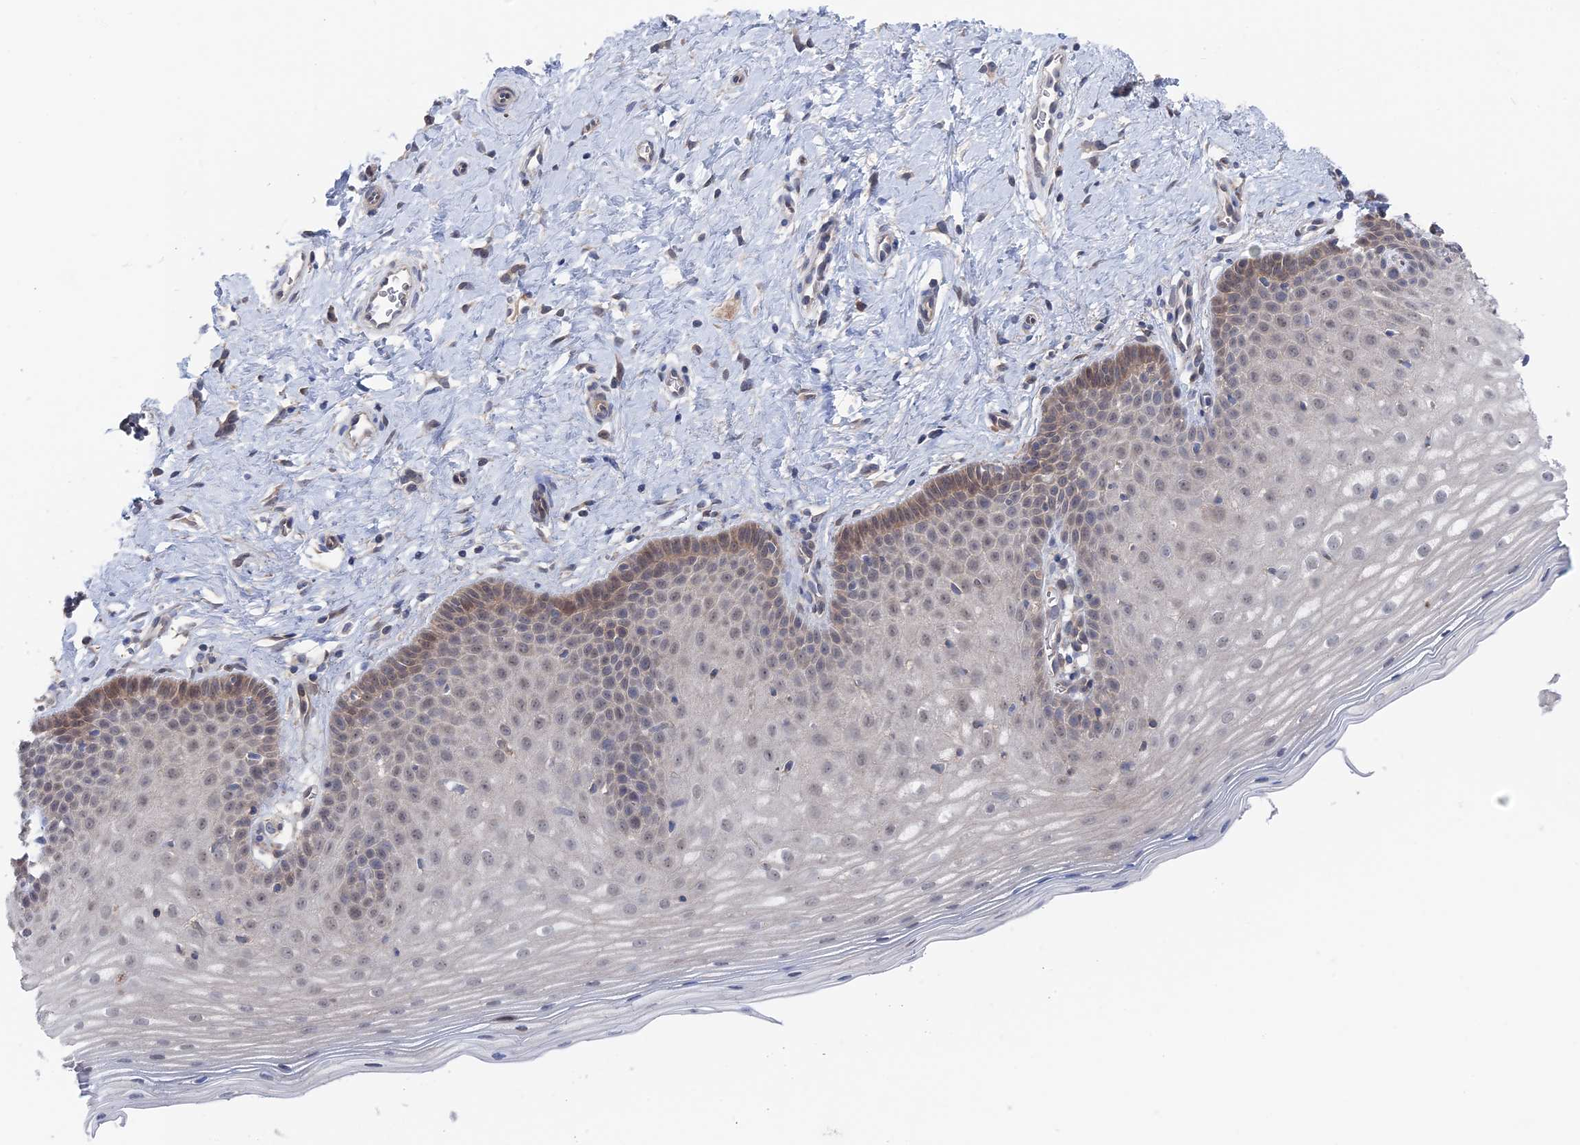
{"staining": {"intensity": "weak", "quantity": "25%-75%", "location": "cytoplasmic/membranous"}, "tissue": "cervix", "cell_type": "Glandular cells", "image_type": "normal", "snomed": [{"axis": "morphology", "description": "Normal tissue, NOS"}, {"axis": "topography", "description": "Cervix"}], "caption": "Protein staining of benign cervix exhibits weak cytoplasmic/membranous staining in about 25%-75% of glandular cells.", "gene": "IRGQ", "patient": {"sex": "female", "age": 36}}